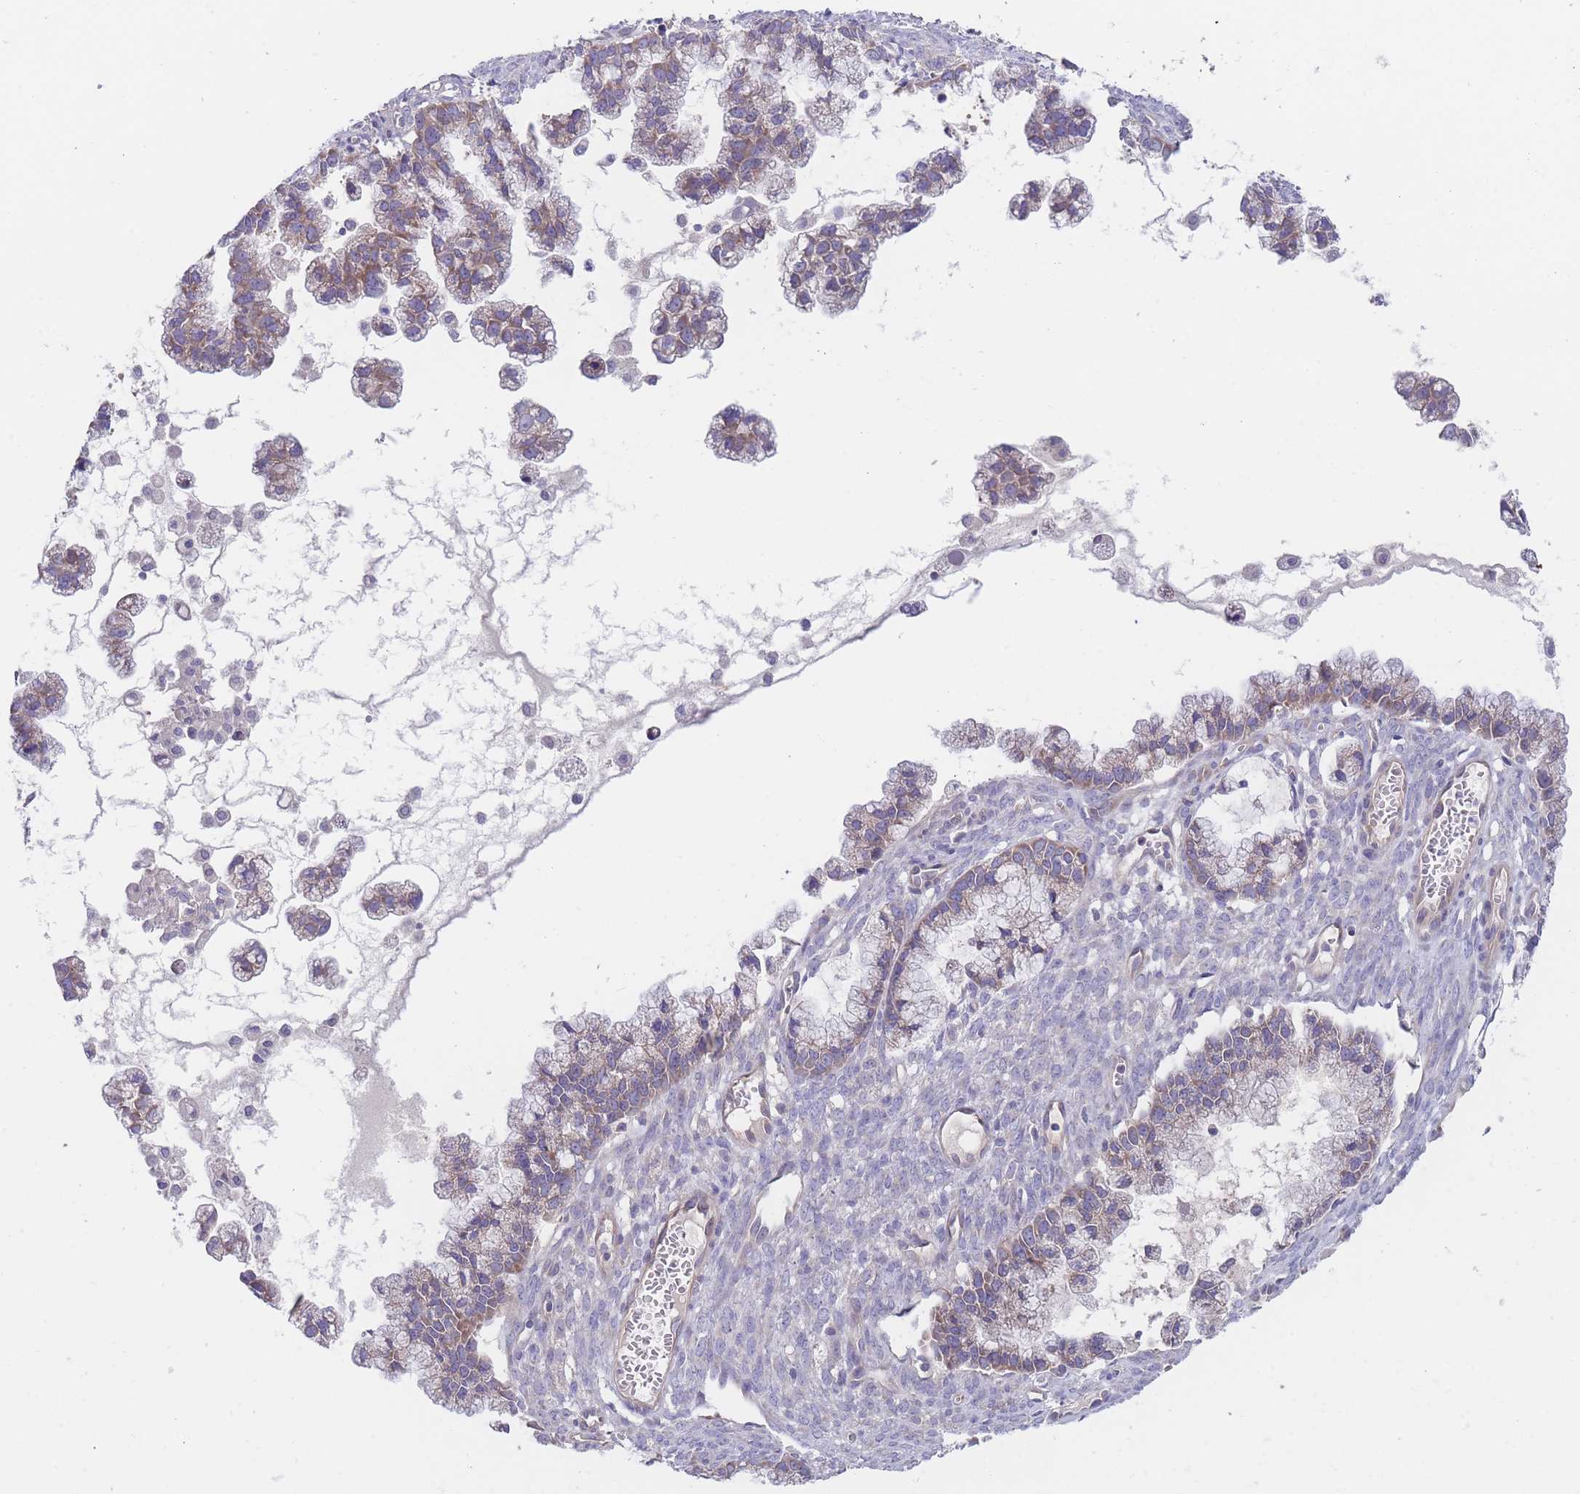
{"staining": {"intensity": "weak", "quantity": "<25%", "location": "cytoplasmic/membranous"}, "tissue": "ovarian cancer", "cell_type": "Tumor cells", "image_type": "cancer", "snomed": [{"axis": "morphology", "description": "Cystadenocarcinoma, mucinous, NOS"}, {"axis": "topography", "description": "Ovary"}], "caption": "IHC photomicrograph of neoplastic tissue: human ovarian cancer stained with DAB shows no significant protein staining in tumor cells.", "gene": "ZNF281", "patient": {"sex": "female", "age": 72}}